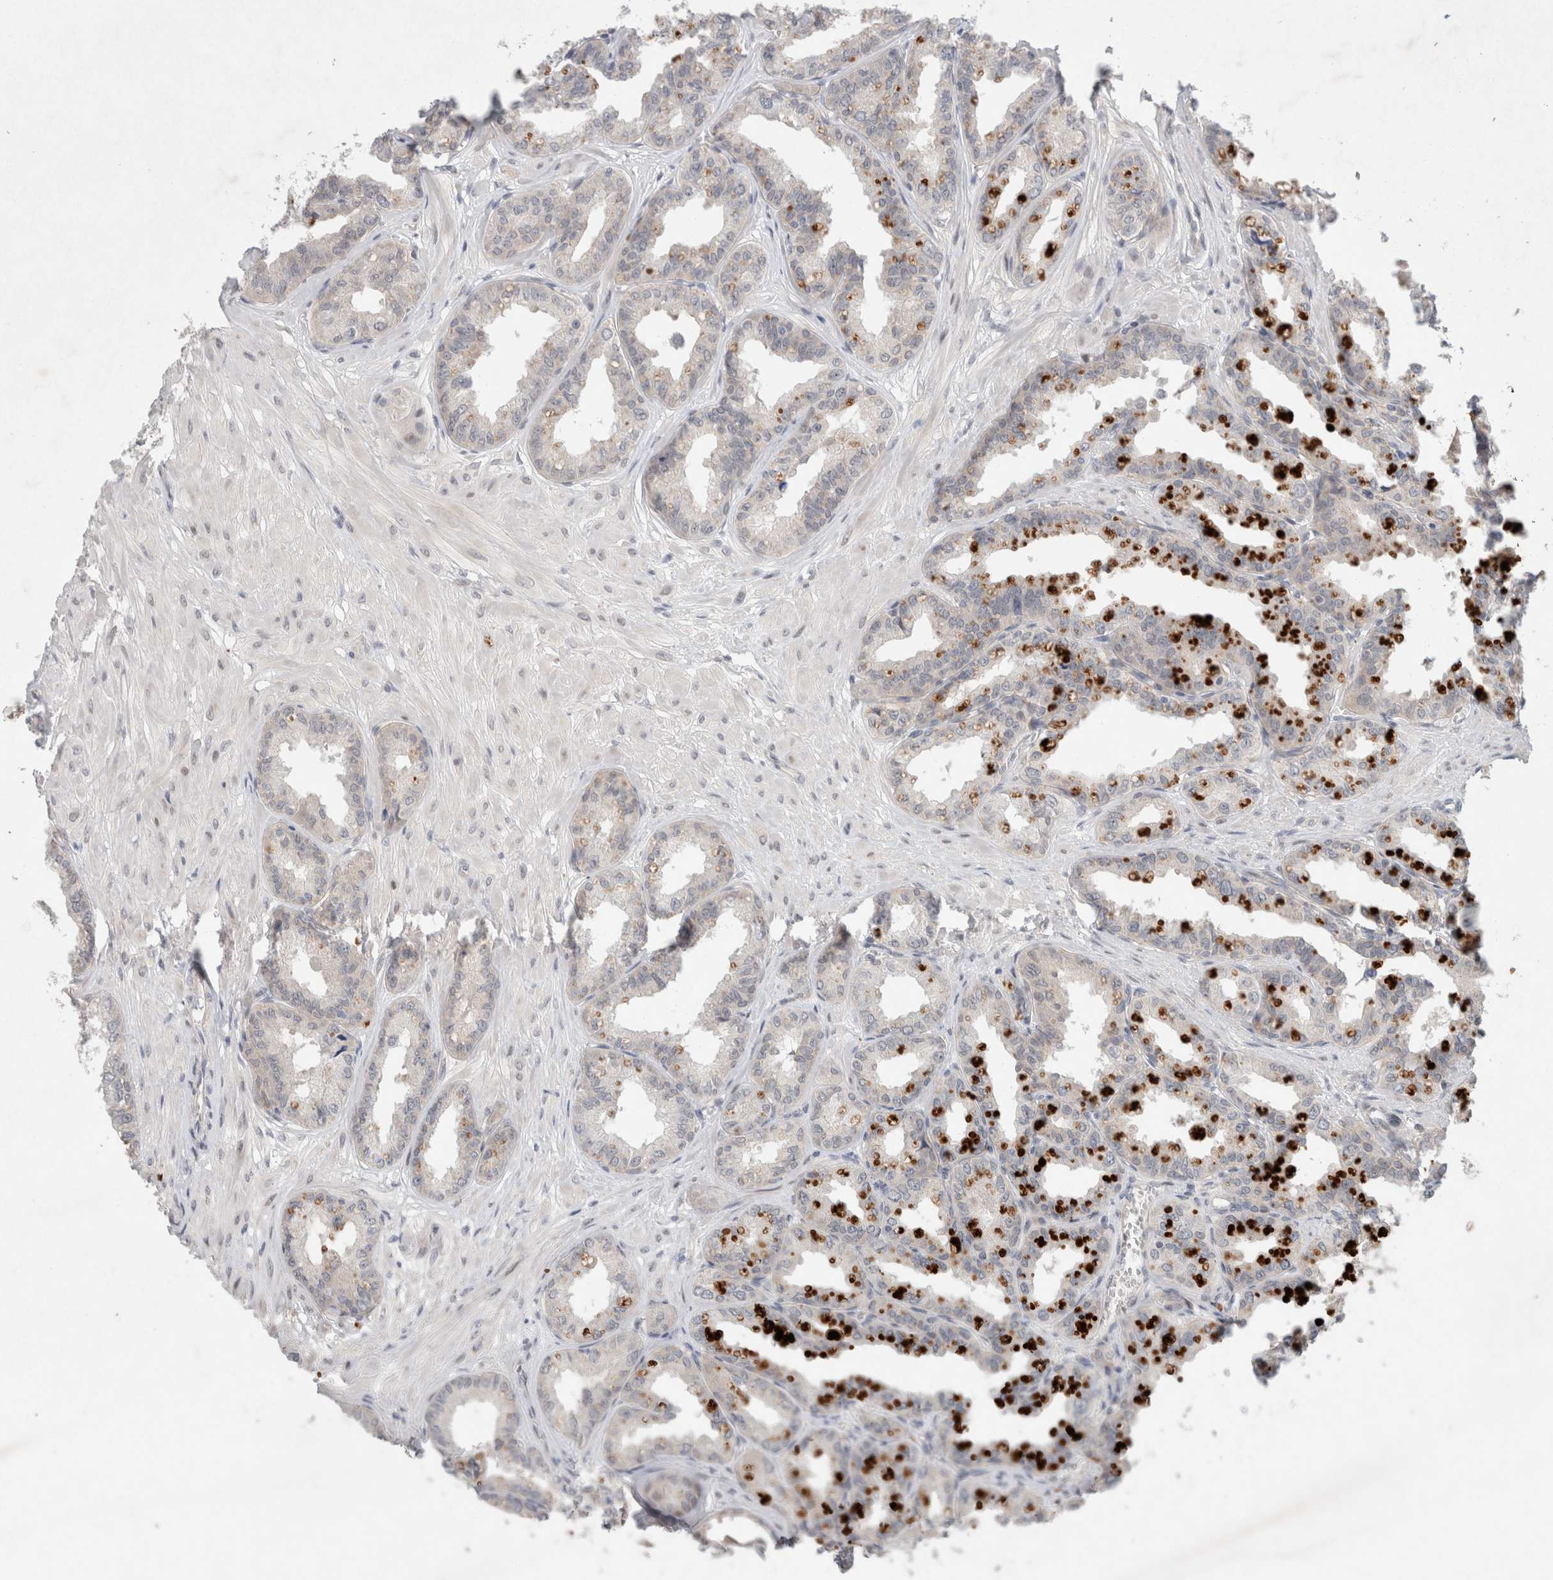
{"staining": {"intensity": "weak", "quantity": "25%-75%", "location": "cytoplasmic/membranous"}, "tissue": "seminal vesicle", "cell_type": "Glandular cells", "image_type": "normal", "snomed": [{"axis": "morphology", "description": "Normal tissue, NOS"}, {"axis": "topography", "description": "Prostate"}, {"axis": "topography", "description": "Seminal veicle"}], "caption": "About 25%-75% of glandular cells in benign seminal vesicle demonstrate weak cytoplasmic/membranous protein expression as visualized by brown immunohistochemical staining.", "gene": "RASAL2", "patient": {"sex": "male", "age": 51}}